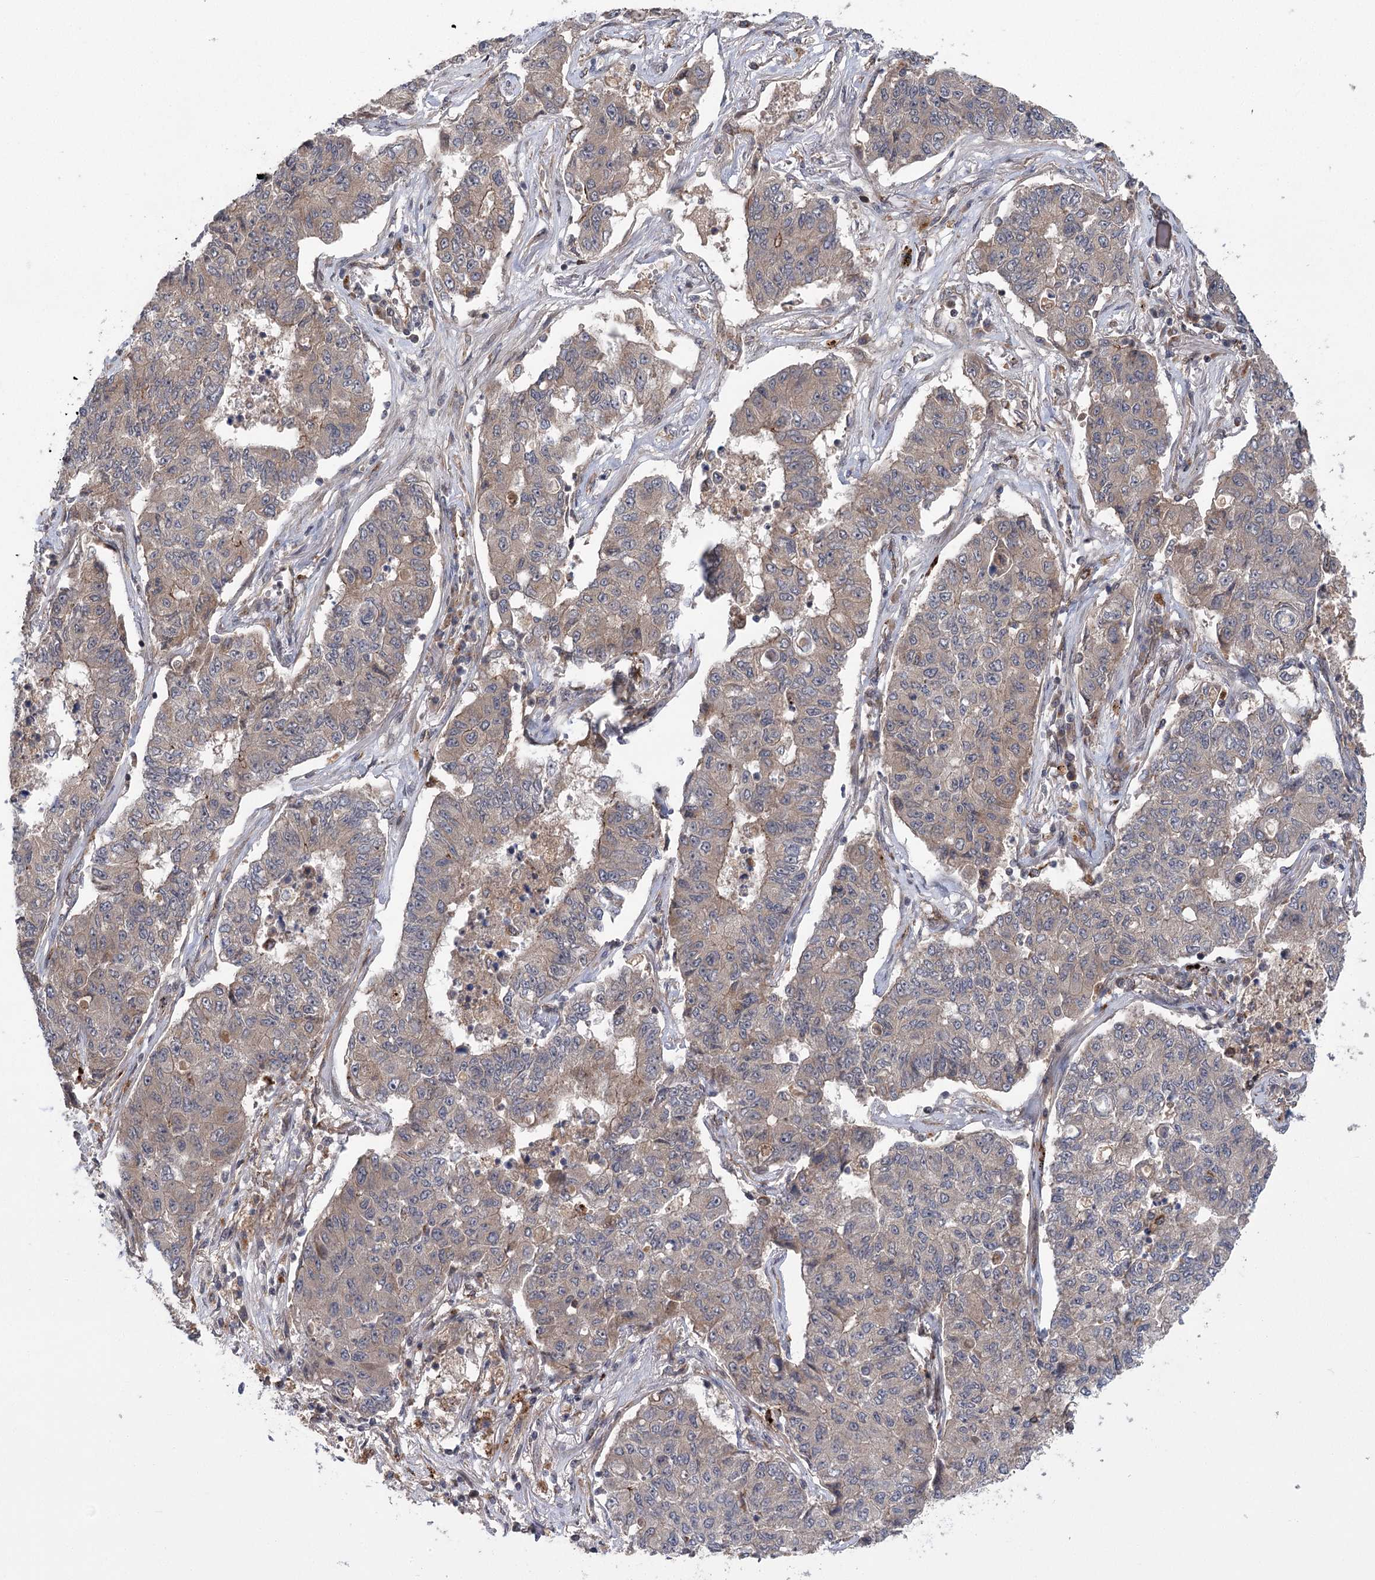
{"staining": {"intensity": "weak", "quantity": "<25%", "location": "cytoplasmic/membranous"}, "tissue": "lung cancer", "cell_type": "Tumor cells", "image_type": "cancer", "snomed": [{"axis": "morphology", "description": "Squamous cell carcinoma, NOS"}, {"axis": "topography", "description": "Lung"}], "caption": "IHC of lung cancer displays no staining in tumor cells.", "gene": "METTL24", "patient": {"sex": "male", "age": 74}}